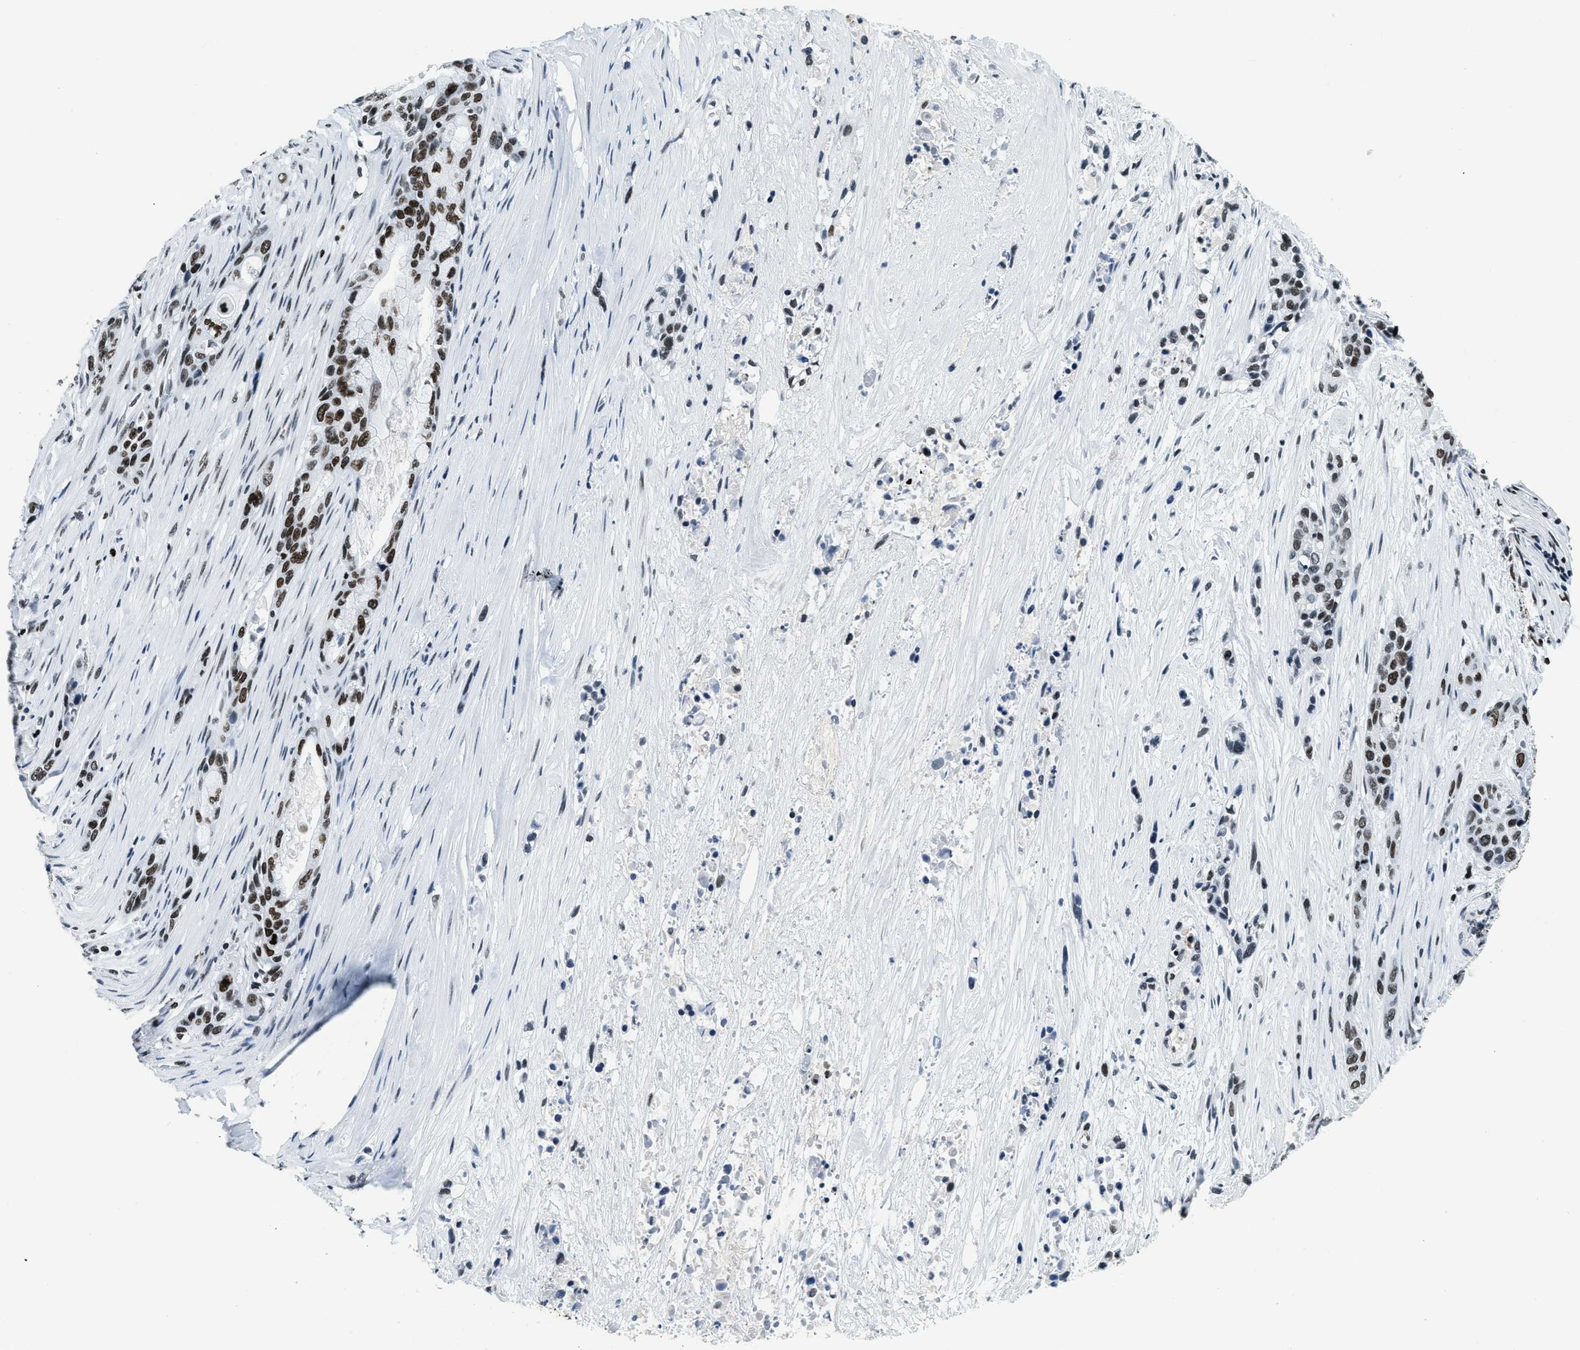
{"staining": {"intensity": "strong", "quantity": ">75%", "location": "nuclear"}, "tissue": "pancreatic cancer", "cell_type": "Tumor cells", "image_type": "cancer", "snomed": [{"axis": "morphology", "description": "Adenocarcinoma, NOS"}, {"axis": "topography", "description": "Pancreas"}], "caption": "Immunohistochemistry (IHC) of adenocarcinoma (pancreatic) displays high levels of strong nuclear positivity in about >75% of tumor cells. (DAB IHC, brown staining for protein, blue staining for nuclei).", "gene": "TOP1", "patient": {"sex": "male", "age": 53}}